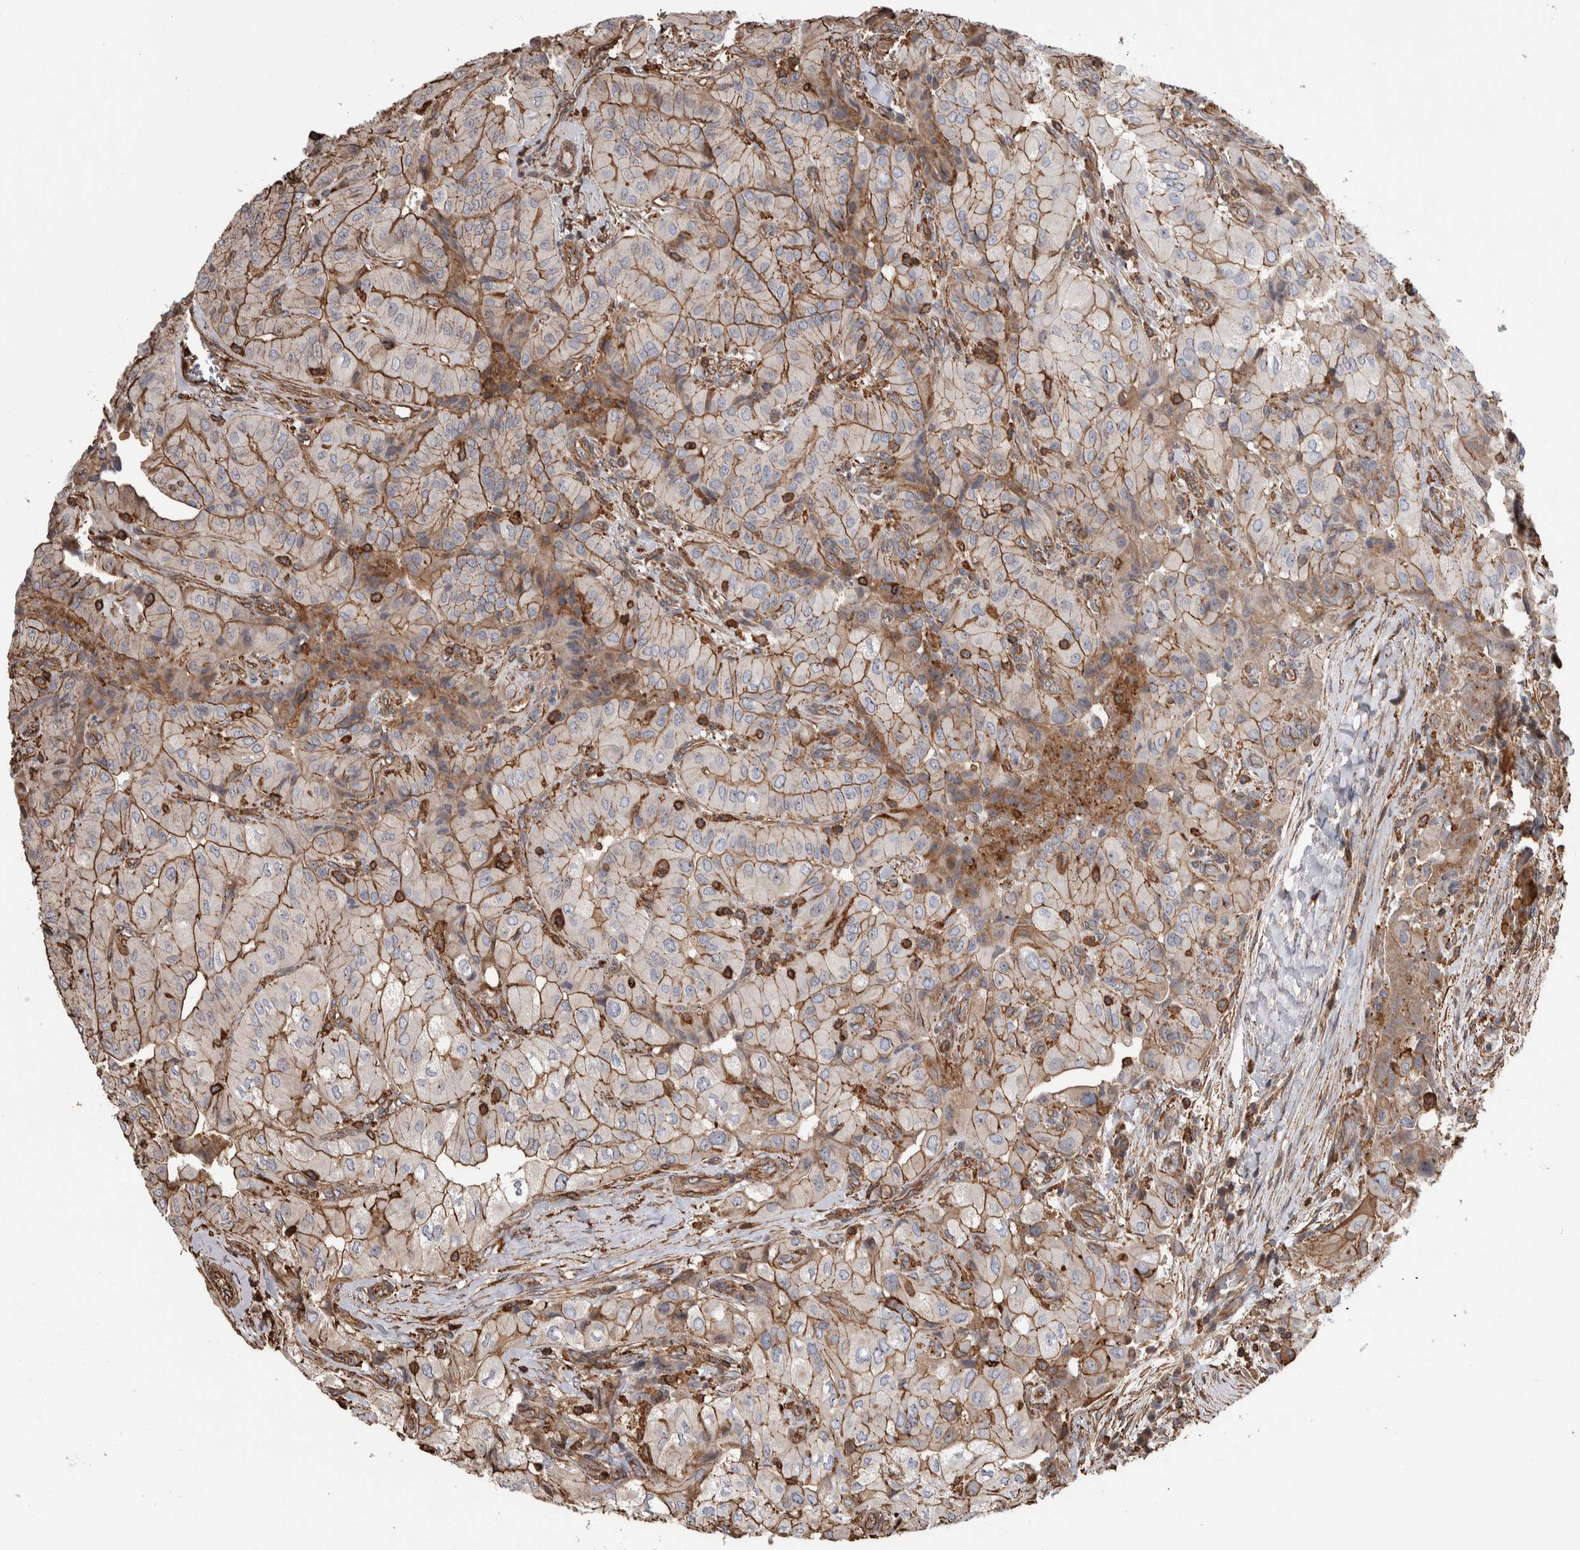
{"staining": {"intensity": "moderate", "quantity": ">75%", "location": "cytoplasmic/membranous"}, "tissue": "thyroid cancer", "cell_type": "Tumor cells", "image_type": "cancer", "snomed": [{"axis": "morphology", "description": "Papillary adenocarcinoma, NOS"}, {"axis": "topography", "description": "Thyroid gland"}], "caption": "Protein staining of thyroid papillary adenocarcinoma tissue exhibits moderate cytoplasmic/membranous staining in about >75% of tumor cells. The protein of interest is shown in brown color, while the nuclei are stained blue.", "gene": "ENPP2", "patient": {"sex": "female", "age": 59}}